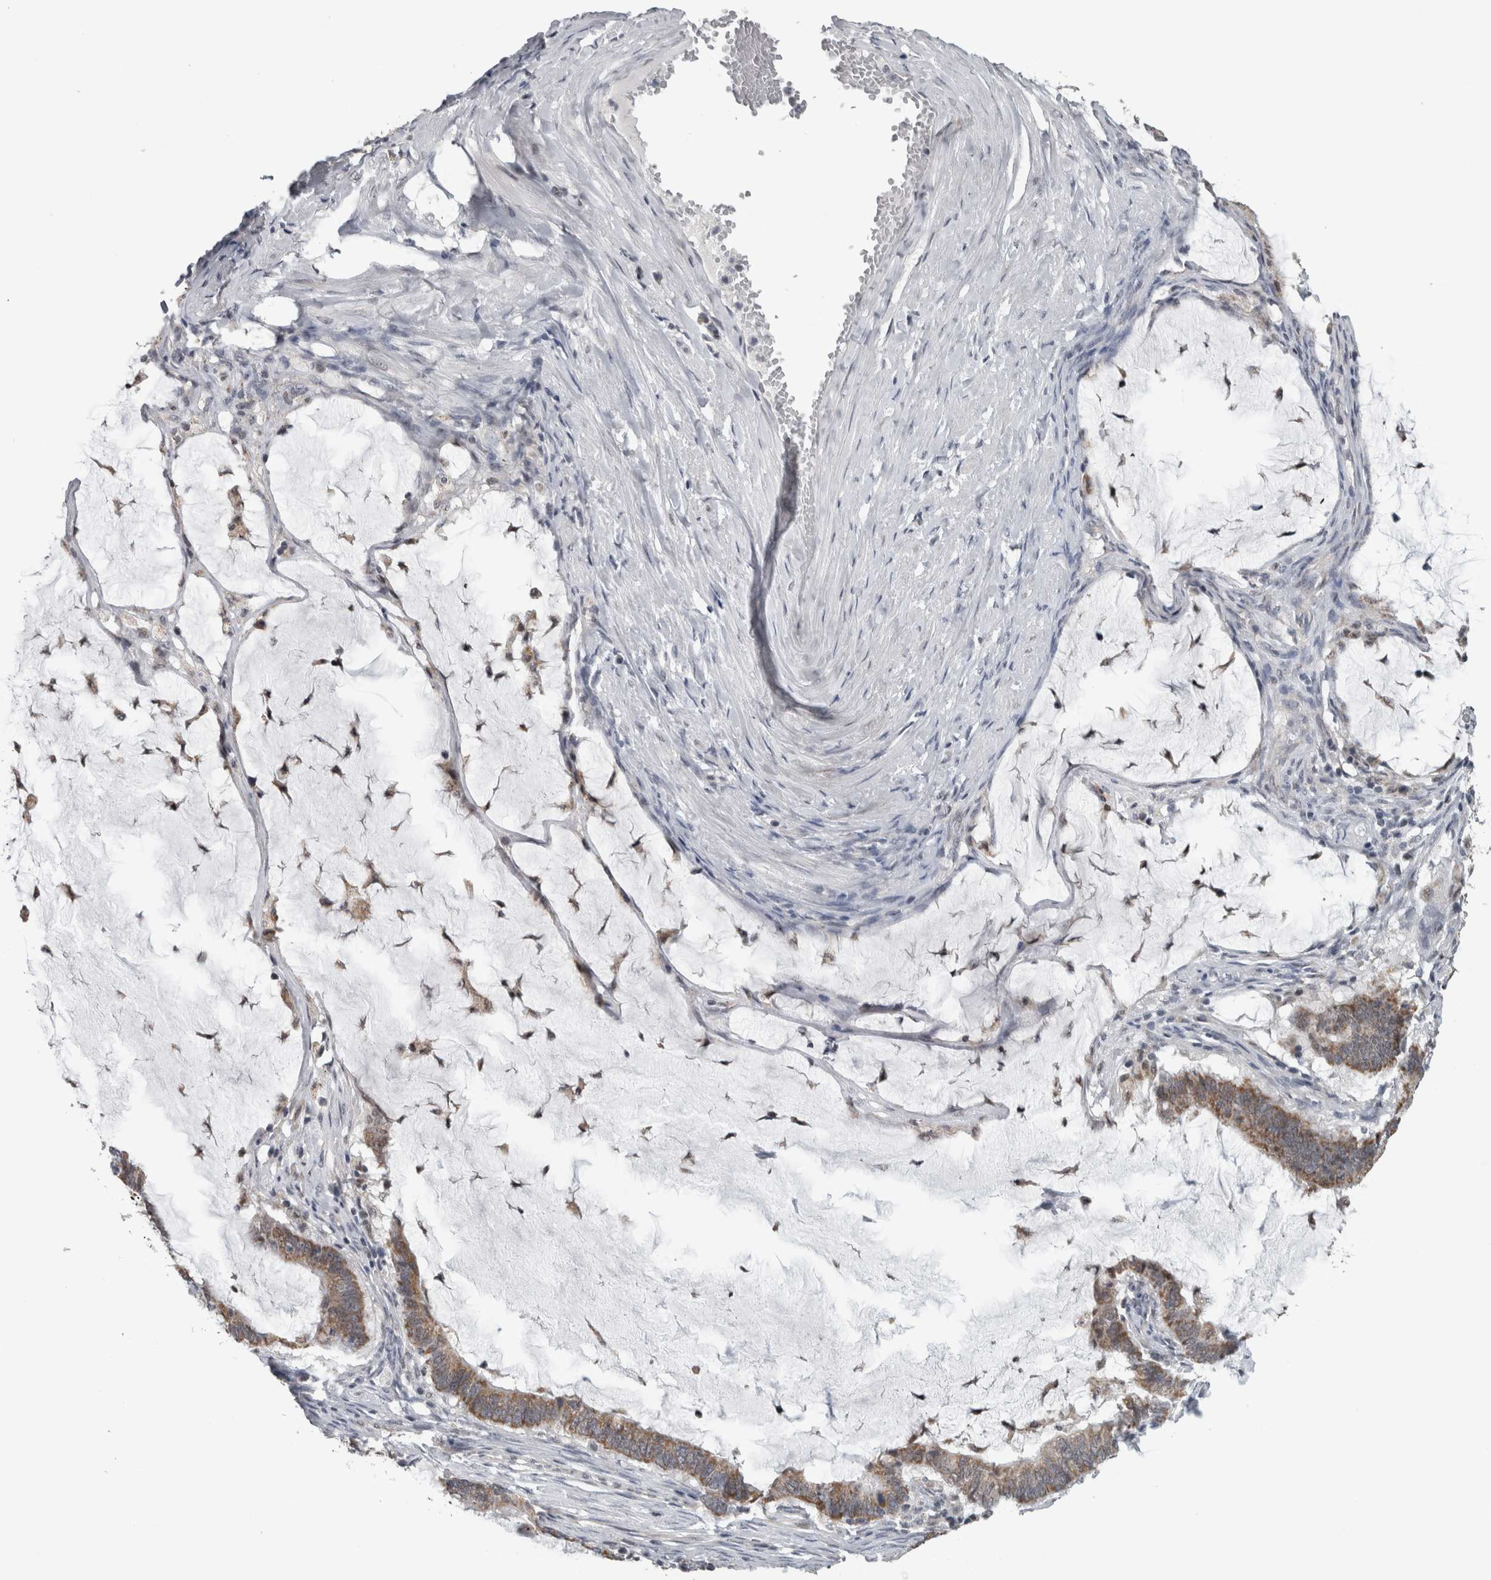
{"staining": {"intensity": "moderate", "quantity": "<25%", "location": "cytoplasmic/membranous"}, "tissue": "ovarian cancer", "cell_type": "Tumor cells", "image_type": "cancer", "snomed": [{"axis": "morphology", "description": "Cystadenocarcinoma, mucinous, NOS"}, {"axis": "topography", "description": "Ovary"}], "caption": "Immunohistochemical staining of mucinous cystadenocarcinoma (ovarian) demonstrates moderate cytoplasmic/membranous protein expression in about <25% of tumor cells.", "gene": "OR2K2", "patient": {"sex": "female", "age": 61}}